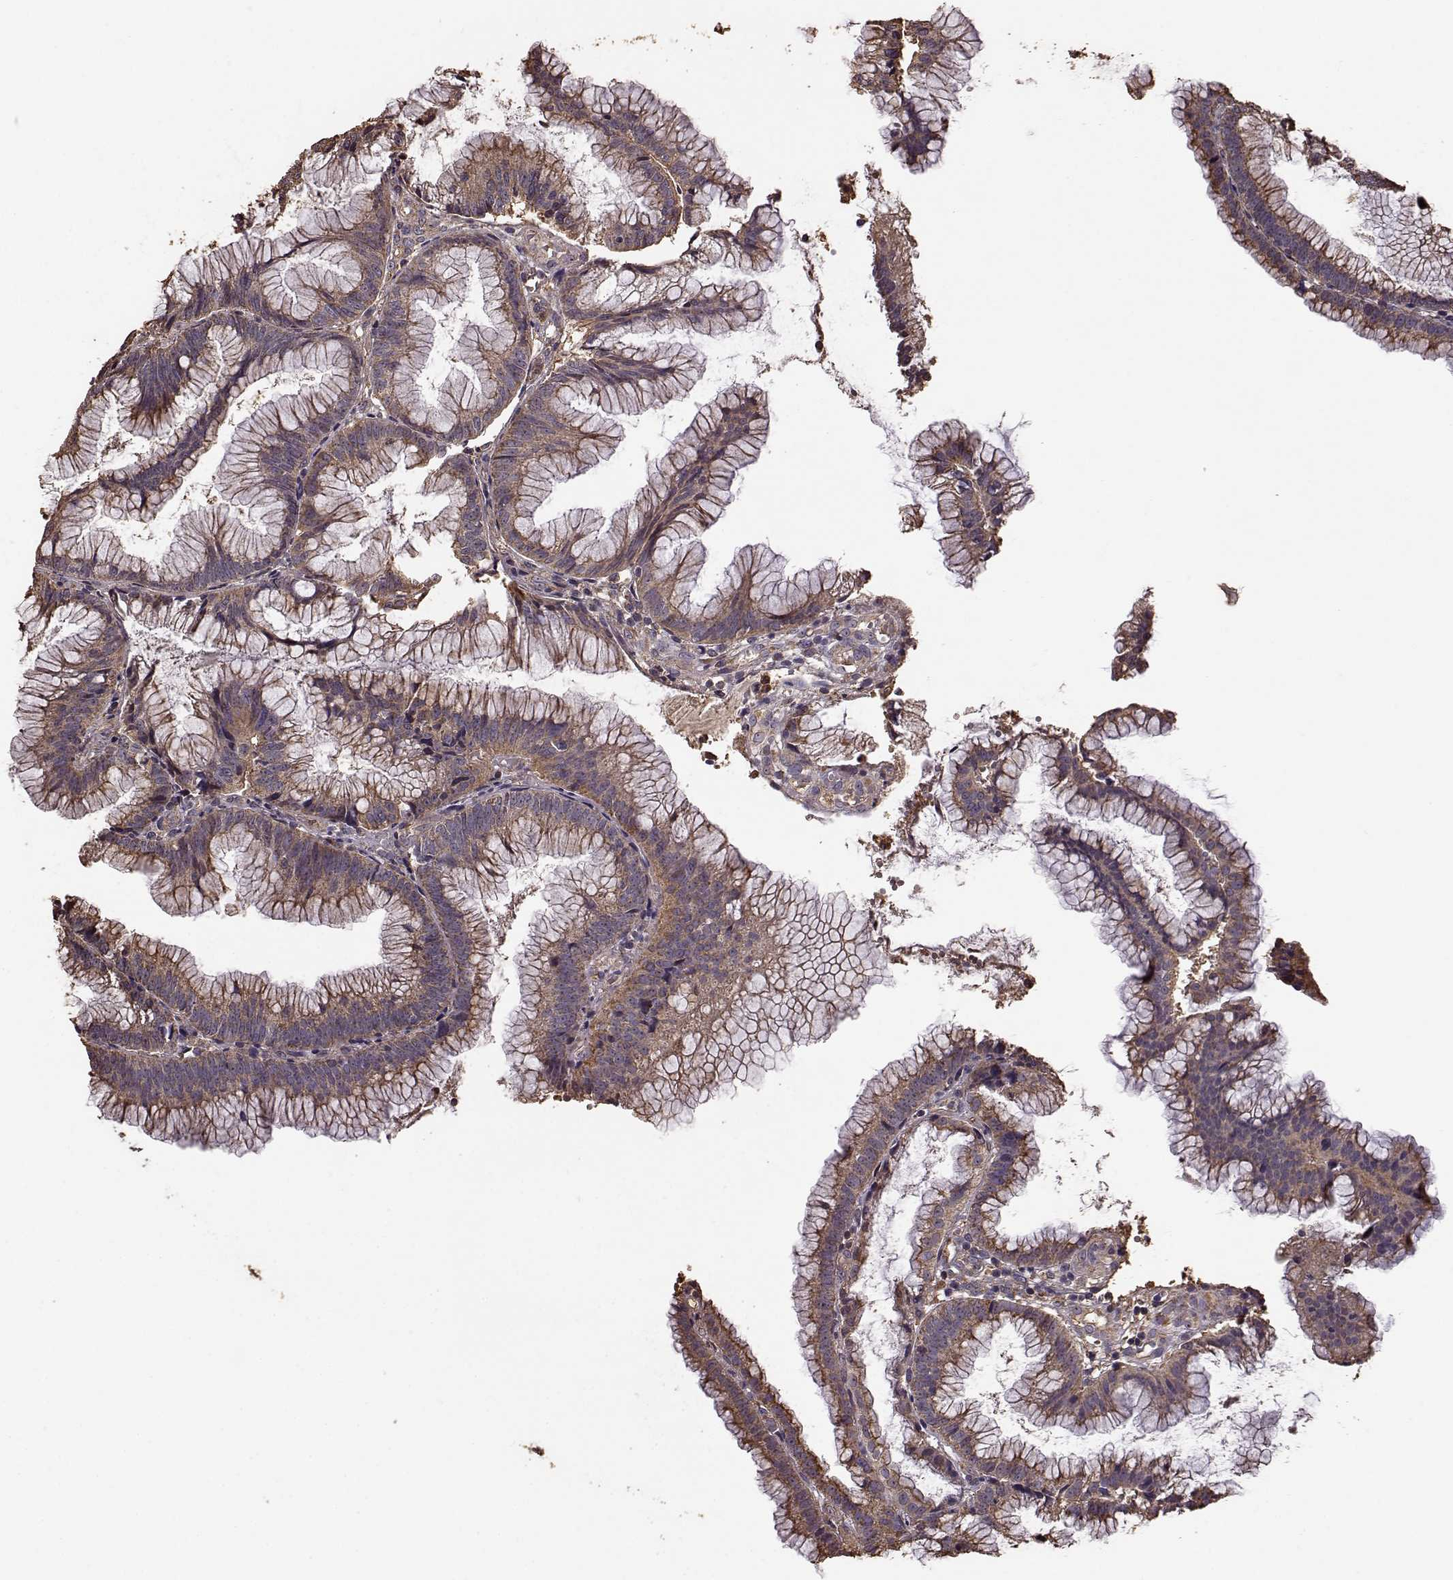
{"staining": {"intensity": "moderate", "quantity": ">75%", "location": "cytoplasmic/membranous"}, "tissue": "colorectal cancer", "cell_type": "Tumor cells", "image_type": "cancer", "snomed": [{"axis": "morphology", "description": "Adenocarcinoma, NOS"}, {"axis": "topography", "description": "Colon"}], "caption": "A high-resolution micrograph shows immunohistochemistry staining of adenocarcinoma (colorectal), which demonstrates moderate cytoplasmic/membranous expression in about >75% of tumor cells.", "gene": "PTGES2", "patient": {"sex": "female", "age": 78}}